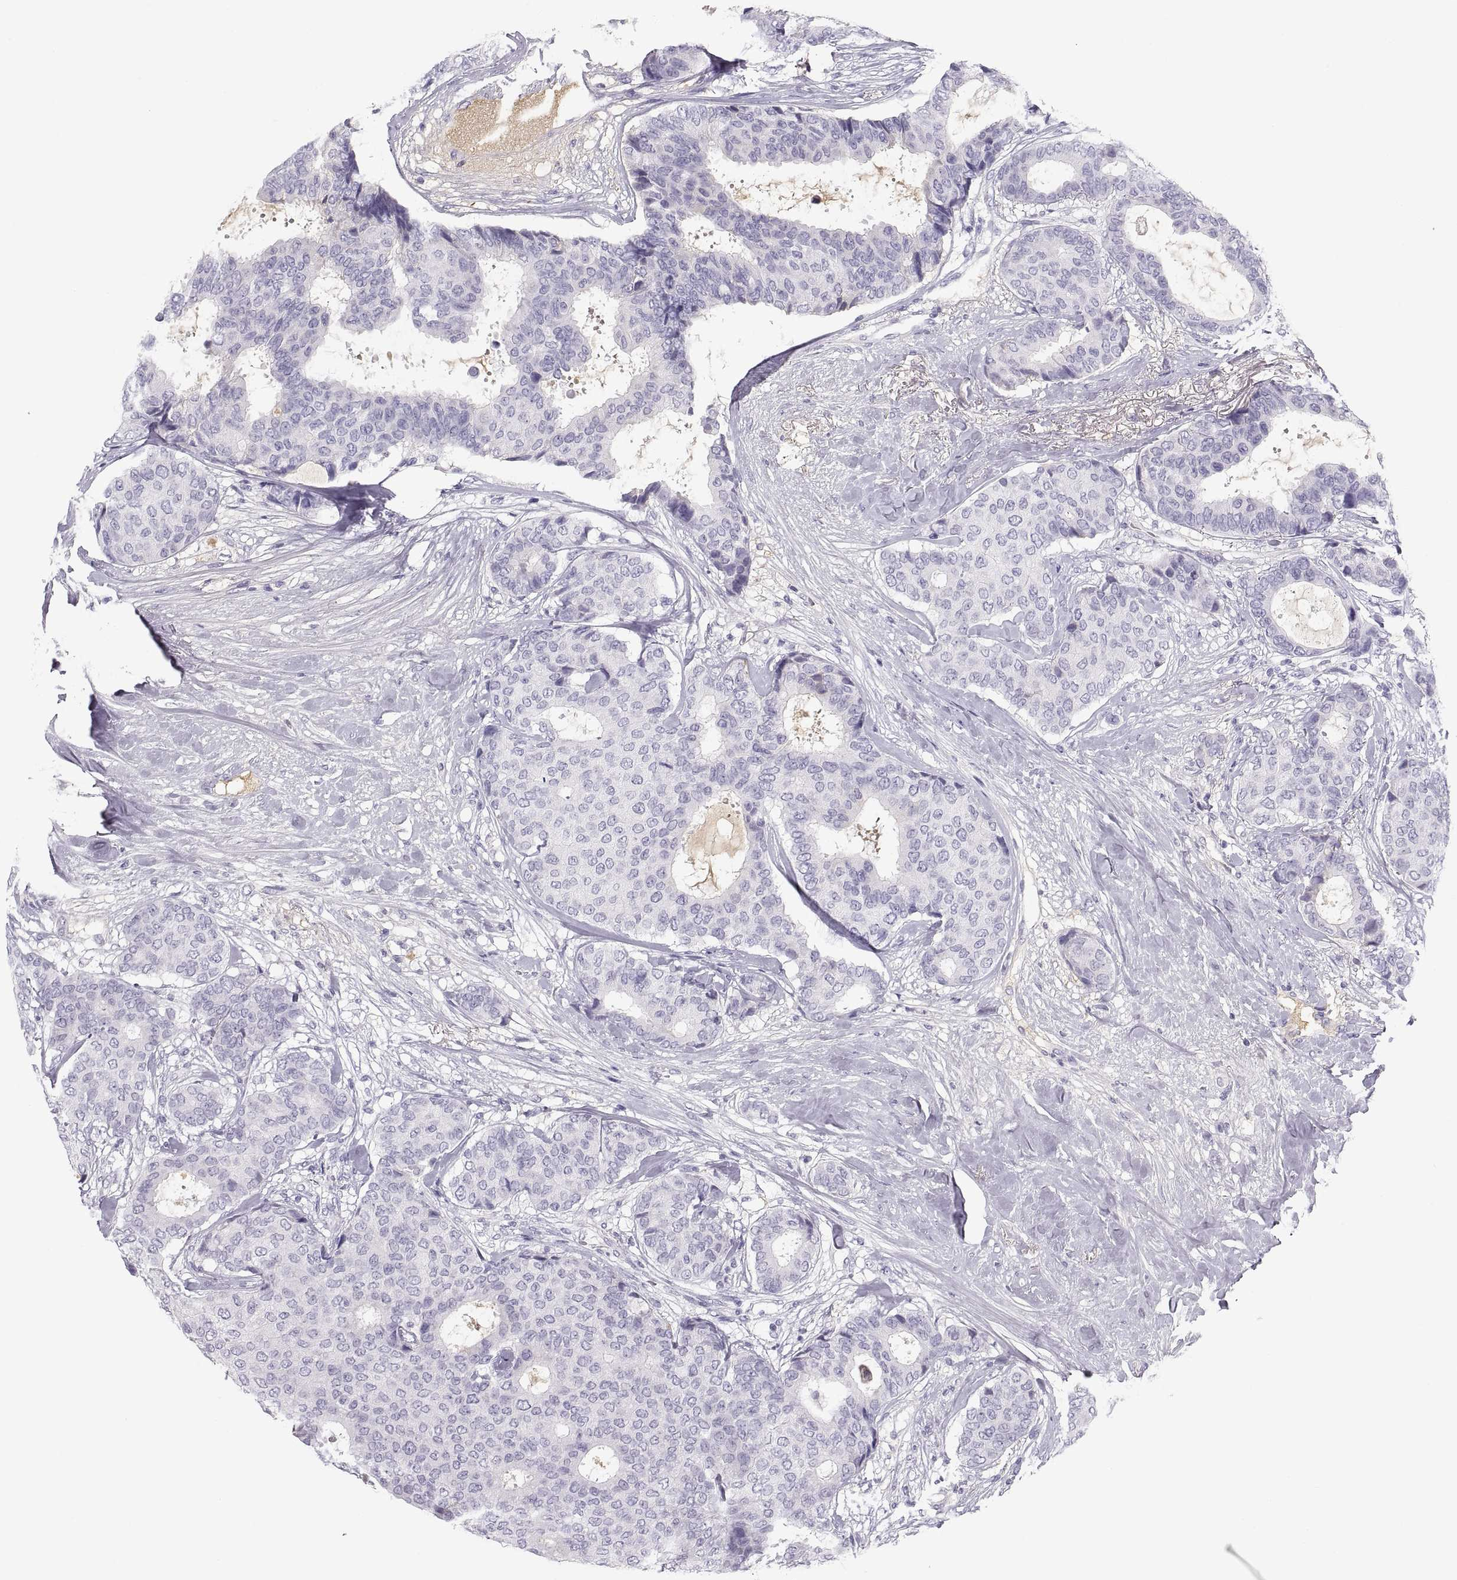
{"staining": {"intensity": "negative", "quantity": "none", "location": "none"}, "tissue": "breast cancer", "cell_type": "Tumor cells", "image_type": "cancer", "snomed": [{"axis": "morphology", "description": "Duct carcinoma"}, {"axis": "topography", "description": "Breast"}], "caption": "DAB (3,3'-diaminobenzidine) immunohistochemical staining of invasive ductal carcinoma (breast) exhibits no significant staining in tumor cells.", "gene": "MAGEB2", "patient": {"sex": "female", "age": 75}}